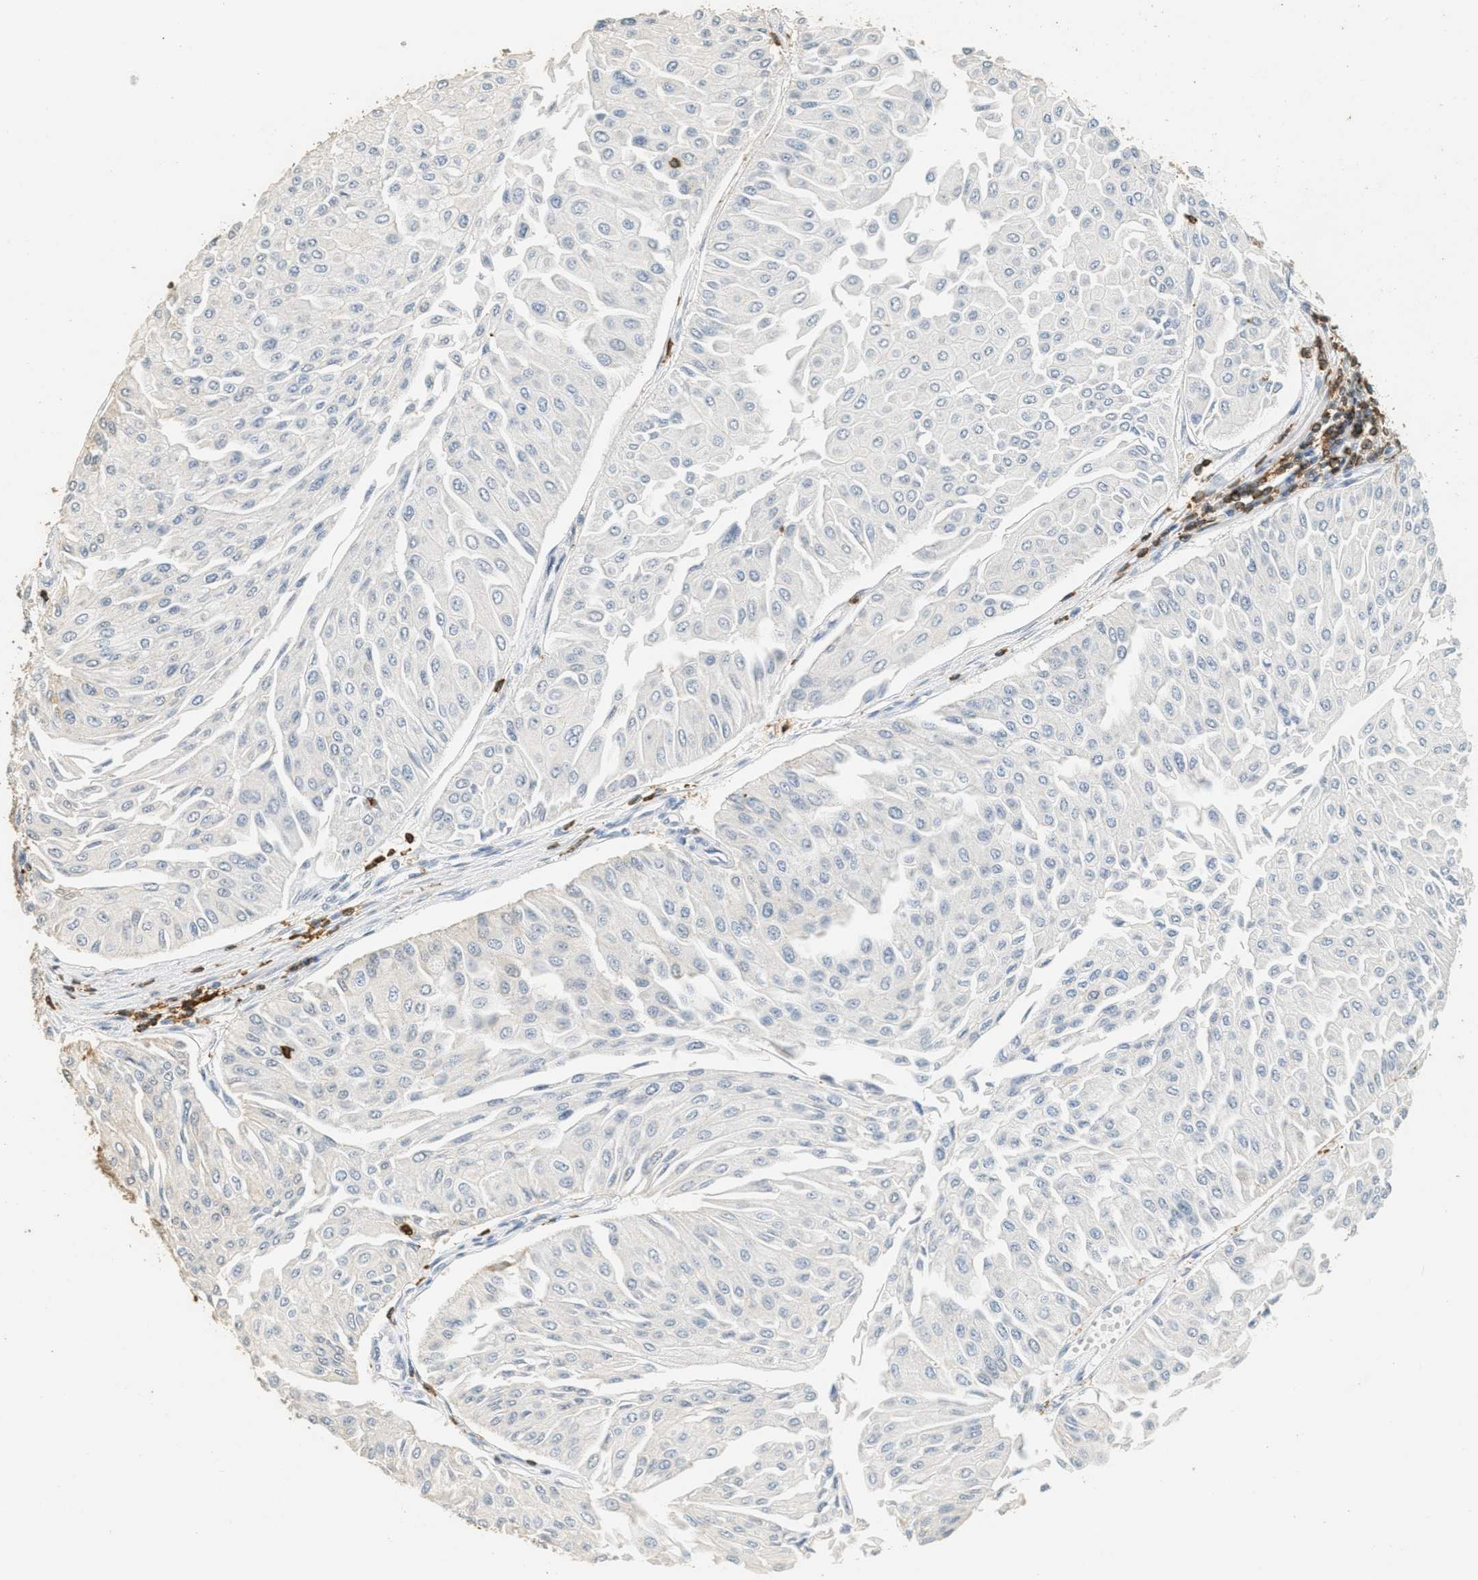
{"staining": {"intensity": "moderate", "quantity": "25%-75%", "location": "cytoplasmic/membranous"}, "tissue": "urothelial cancer", "cell_type": "Tumor cells", "image_type": "cancer", "snomed": [{"axis": "morphology", "description": "Urothelial carcinoma, Low grade"}, {"axis": "topography", "description": "Urinary bladder"}], "caption": "Urothelial cancer stained with DAB (3,3'-diaminobenzidine) IHC demonstrates medium levels of moderate cytoplasmic/membranous positivity in about 25%-75% of tumor cells.", "gene": "LSP1", "patient": {"sex": "male", "age": 67}}